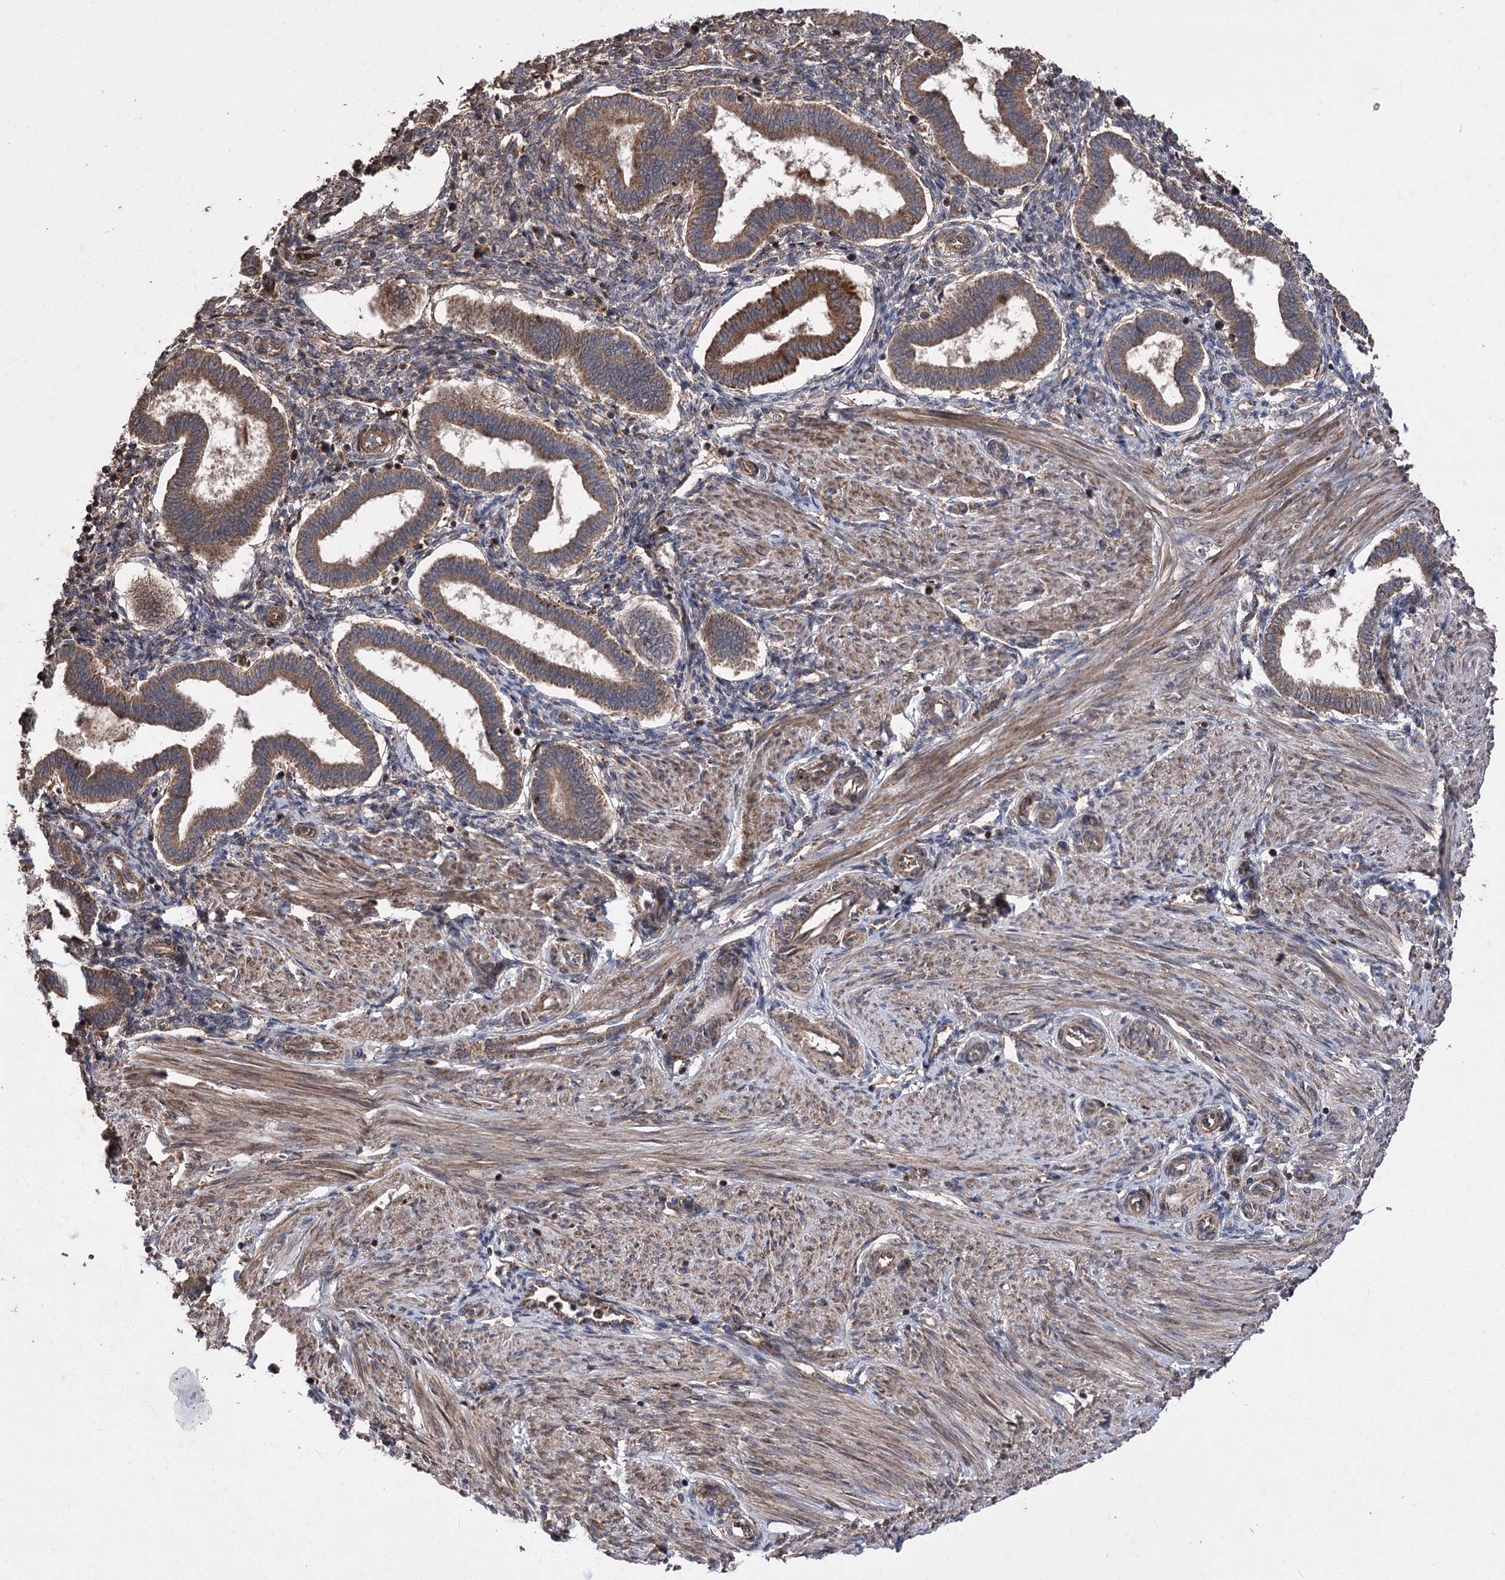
{"staining": {"intensity": "strong", "quantity": "25%-75%", "location": "cytoplasmic/membranous"}, "tissue": "endometrium", "cell_type": "Cells in endometrial stroma", "image_type": "normal", "snomed": [{"axis": "morphology", "description": "Normal tissue, NOS"}, {"axis": "topography", "description": "Endometrium"}], "caption": "Protein expression by immunohistochemistry (IHC) exhibits strong cytoplasmic/membranous positivity in about 25%-75% of cells in endometrial stroma in normal endometrium.", "gene": "RASSF3", "patient": {"sex": "female", "age": 24}}